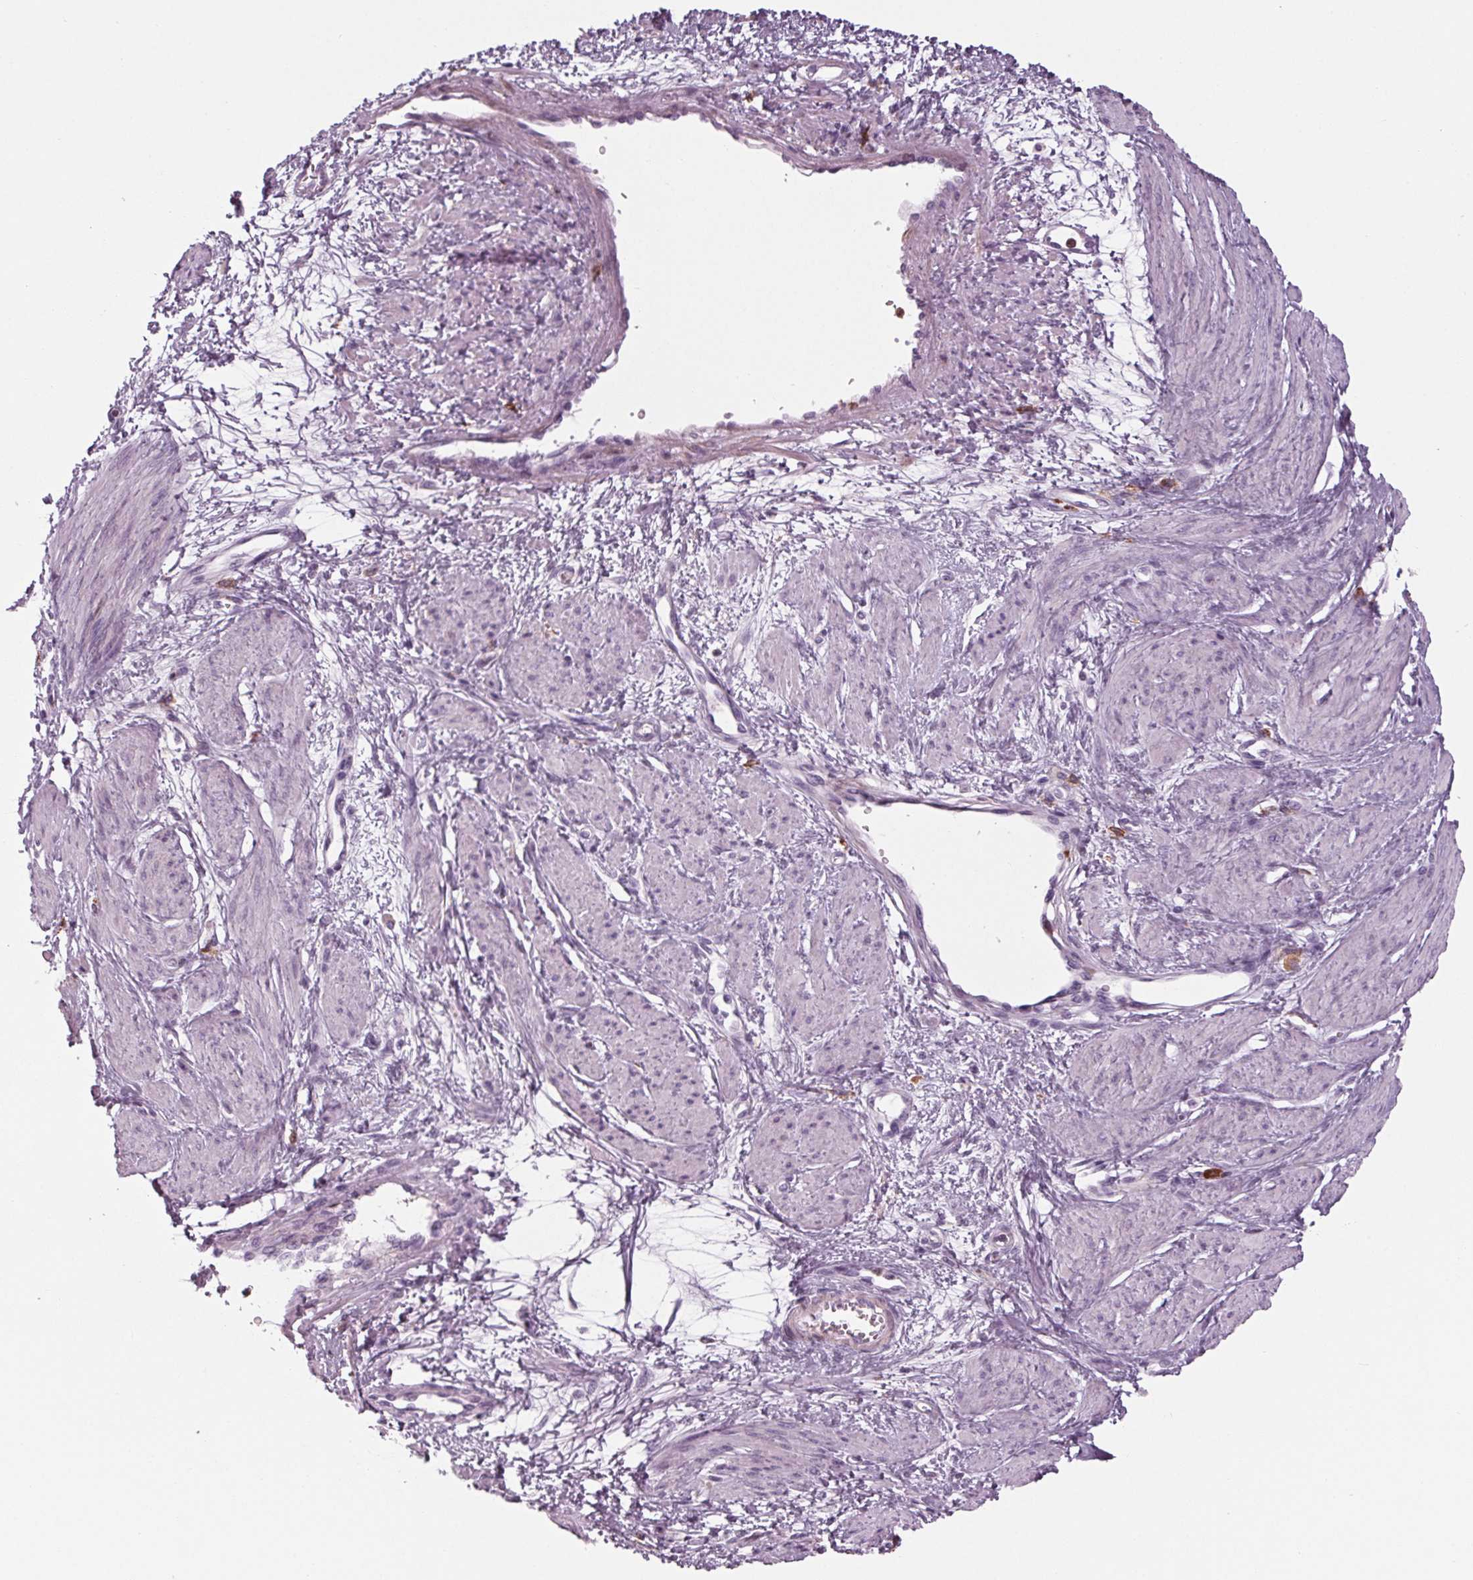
{"staining": {"intensity": "negative", "quantity": "none", "location": "none"}, "tissue": "smooth muscle", "cell_type": "Smooth muscle cells", "image_type": "normal", "snomed": [{"axis": "morphology", "description": "Normal tissue, NOS"}, {"axis": "topography", "description": "Smooth muscle"}, {"axis": "topography", "description": "Uterus"}], "caption": "This is an IHC histopathology image of benign human smooth muscle. There is no staining in smooth muscle cells.", "gene": "CYP3A43", "patient": {"sex": "female", "age": 39}}